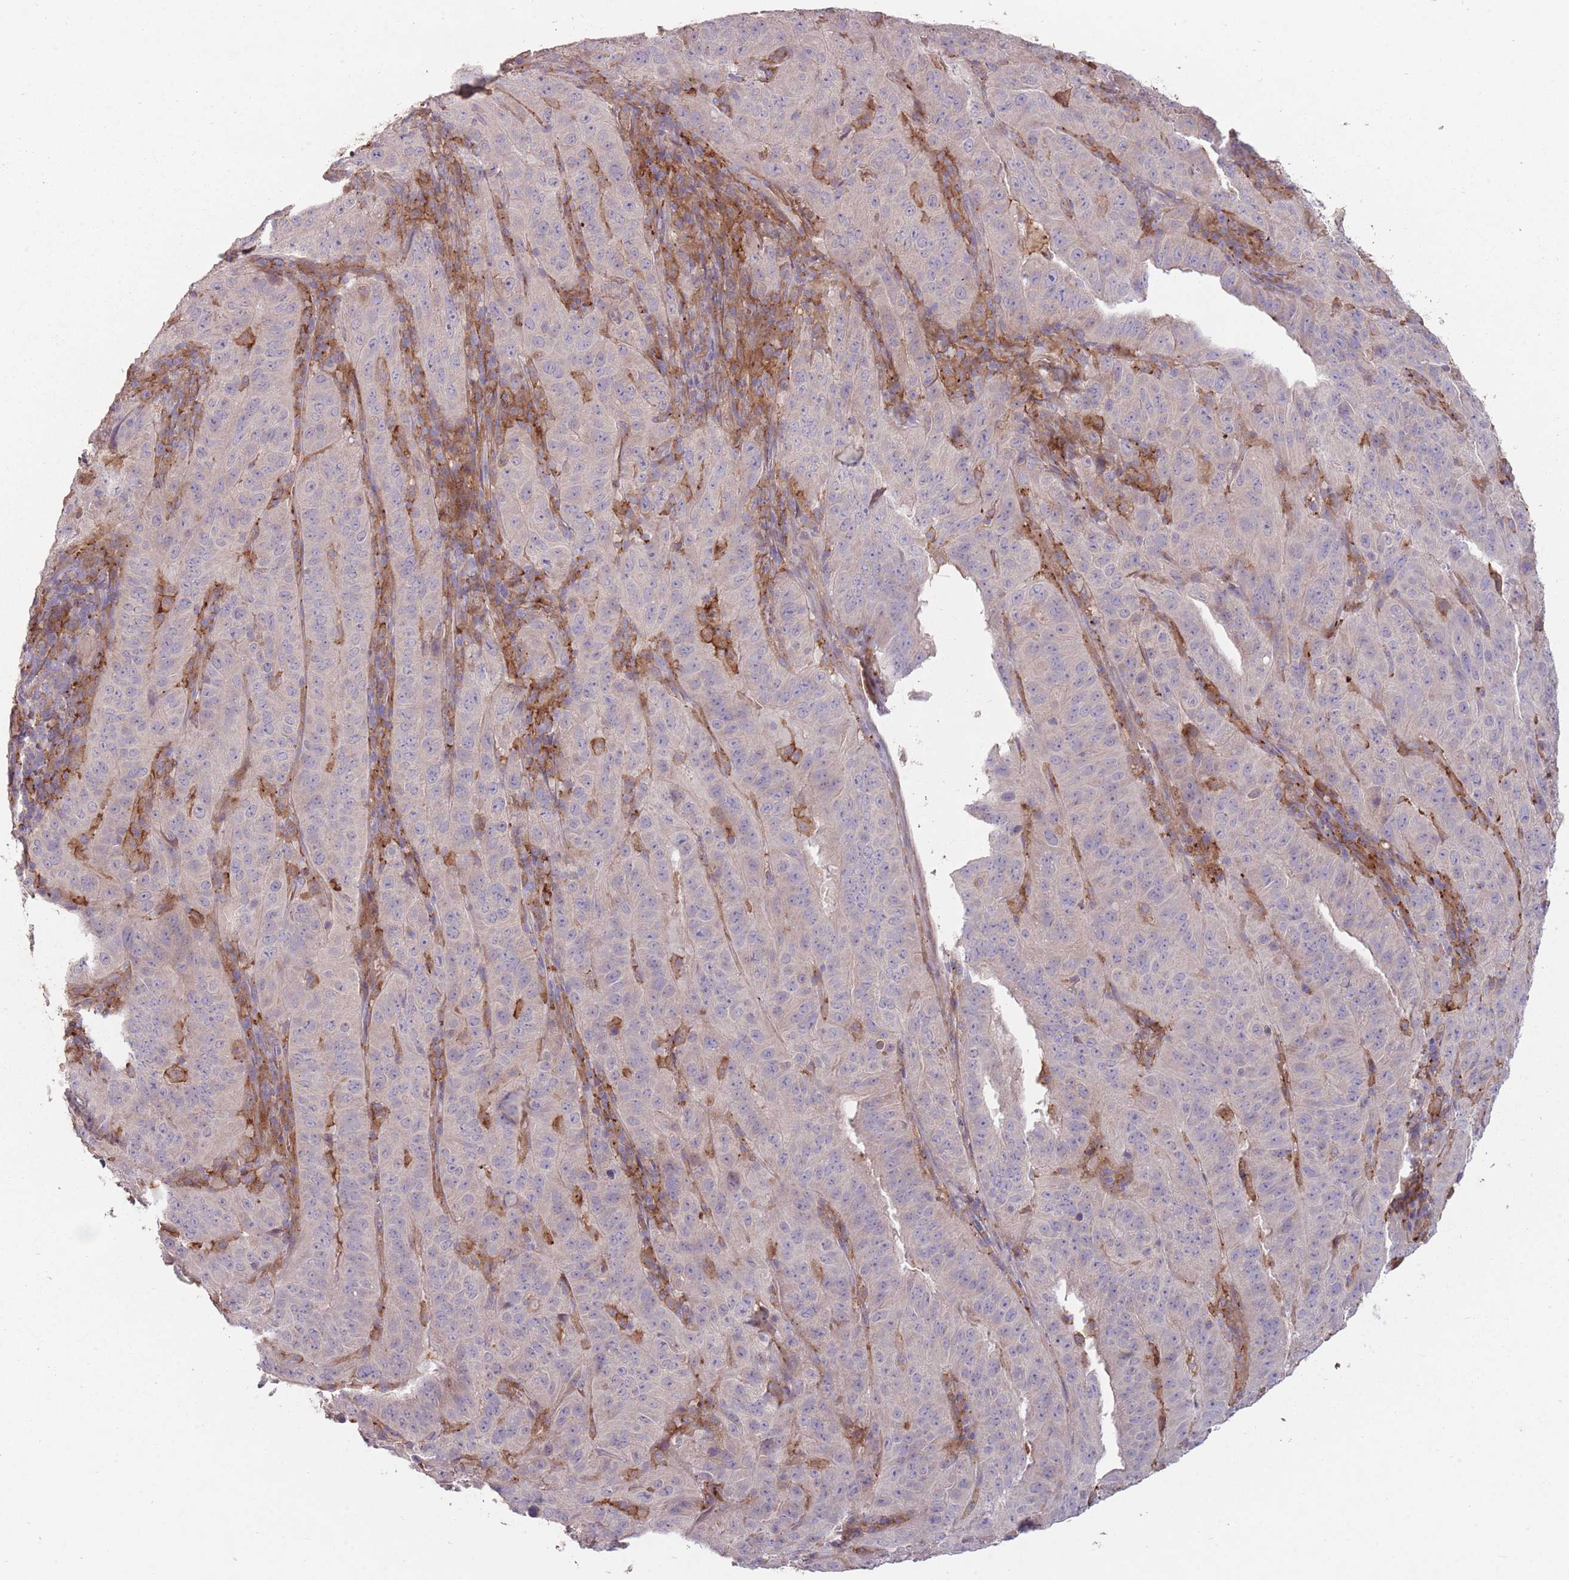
{"staining": {"intensity": "negative", "quantity": "none", "location": "none"}, "tissue": "pancreatic cancer", "cell_type": "Tumor cells", "image_type": "cancer", "snomed": [{"axis": "morphology", "description": "Adenocarcinoma, NOS"}, {"axis": "topography", "description": "Pancreas"}], "caption": "Image shows no significant protein positivity in tumor cells of pancreatic cancer (adenocarcinoma).", "gene": "OR2V2", "patient": {"sex": "male", "age": 63}}